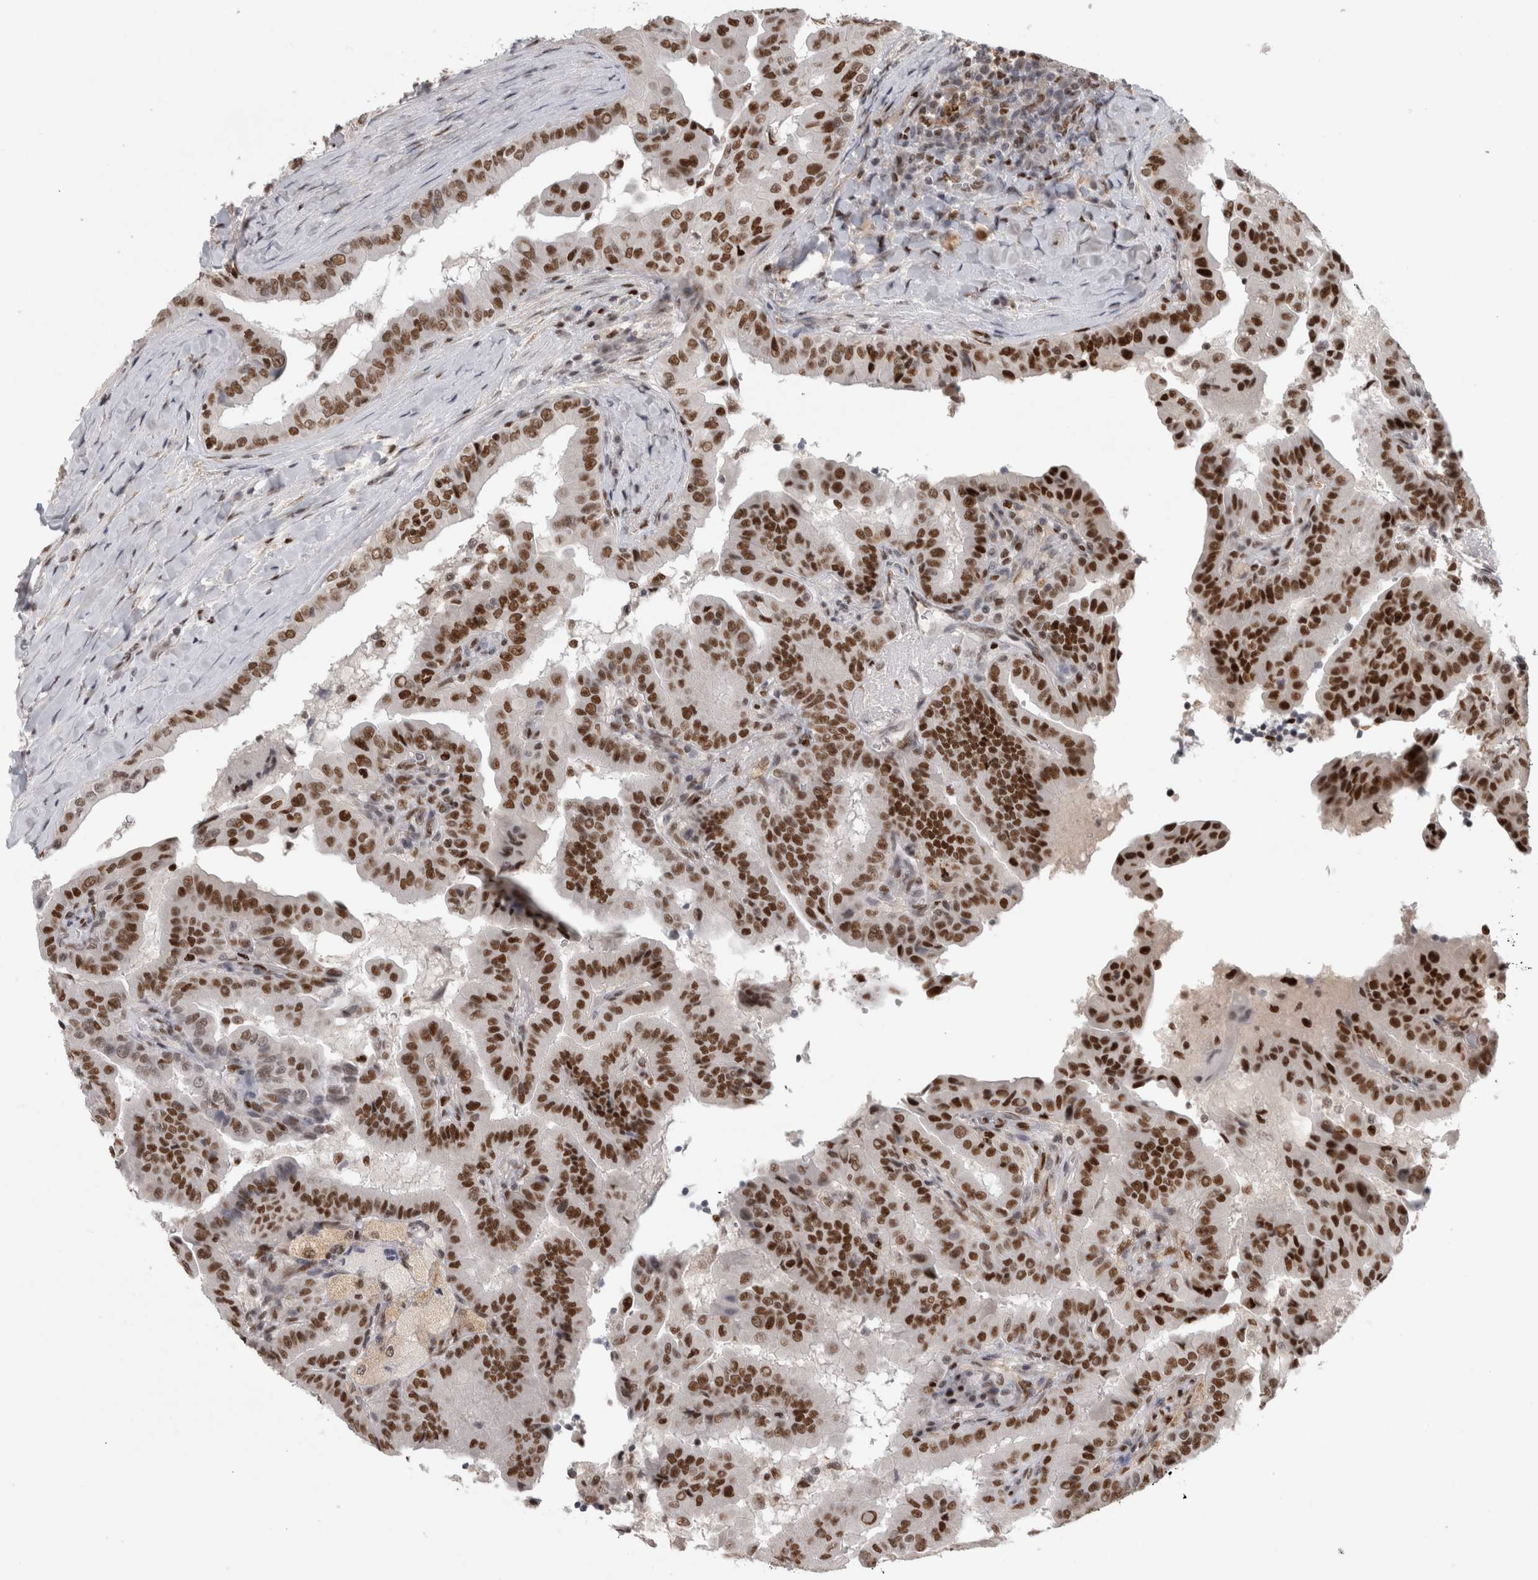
{"staining": {"intensity": "strong", "quantity": "25%-75%", "location": "nuclear"}, "tissue": "thyroid cancer", "cell_type": "Tumor cells", "image_type": "cancer", "snomed": [{"axis": "morphology", "description": "Papillary adenocarcinoma, NOS"}, {"axis": "topography", "description": "Thyroid gland"}], "caption": "Thyroid cancer (papillary adenocarcinoma) stained for a protein (brown) reveals strong nuclear positive staining in about 25%-75% of tumor cells.", "gene": "SRARP", "patient": {"sex": "male", "age": 33}}